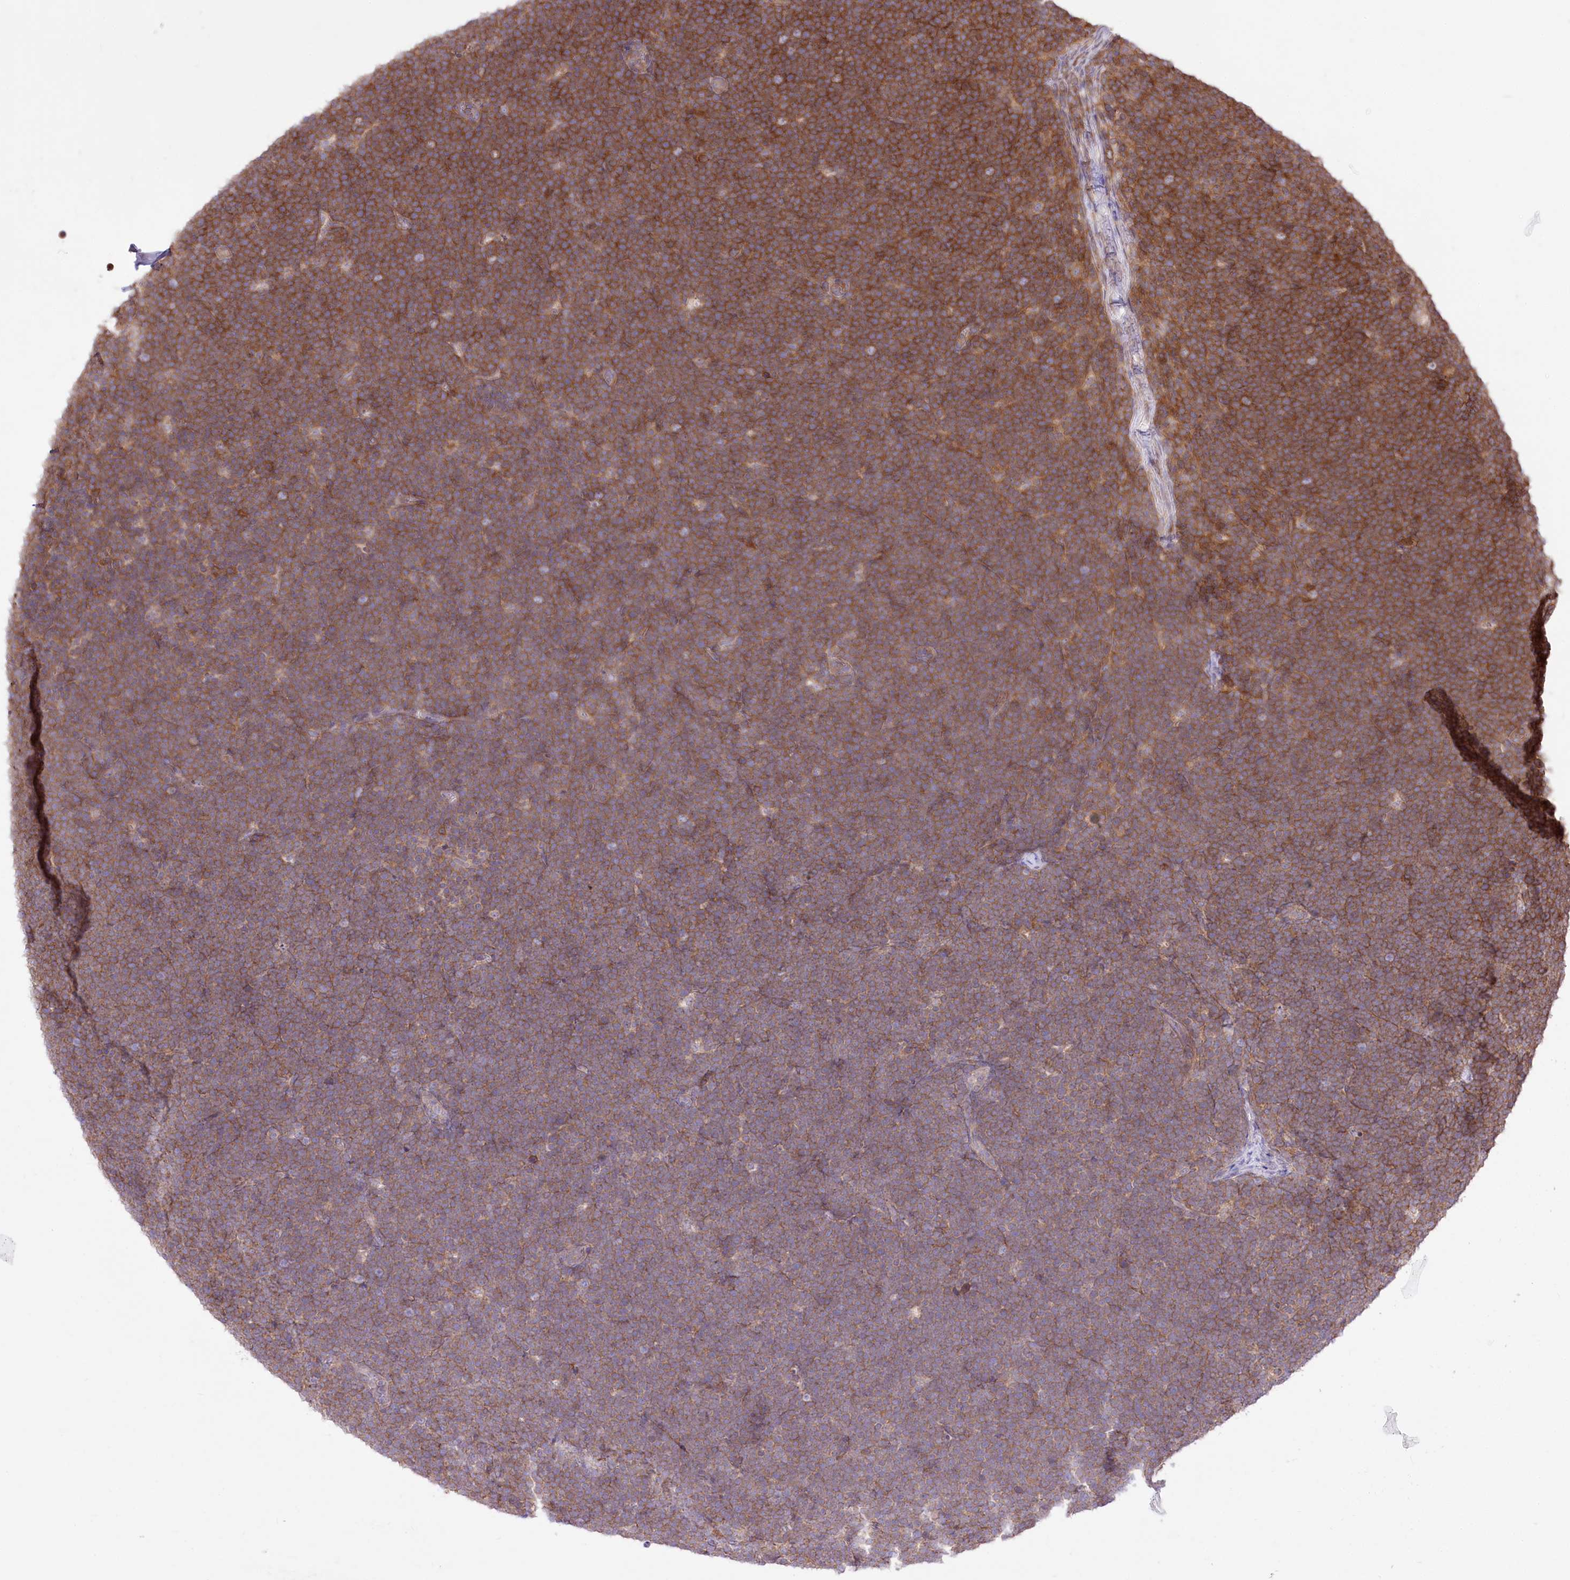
{"staining": {"intensity": "strong", "quantity": ">75%", "location": "cytoplasmic/membranous"}, "tissue": "lymphoma", "cell_type": "Tumor cells", "image_type": "cancer", "snomed": [{"axis": "morphology", "description": "Malignant lymphoma, non-Hodgkin's type, High grade"}, {"axis": "topography", "description": "Lymph node"}], "caption": "Immunohistochemical staining of human lymphoma shows high levels of strong cytoplasmic/membranous protein staining in approximately >75% of tumor cells. The staining was performed using DAB, with brown indicating positive protein expression. Nuclei are stained blue with hematoxylin.", "gene": "XYLB", "patient": {"sex": "male", "age": 13}}